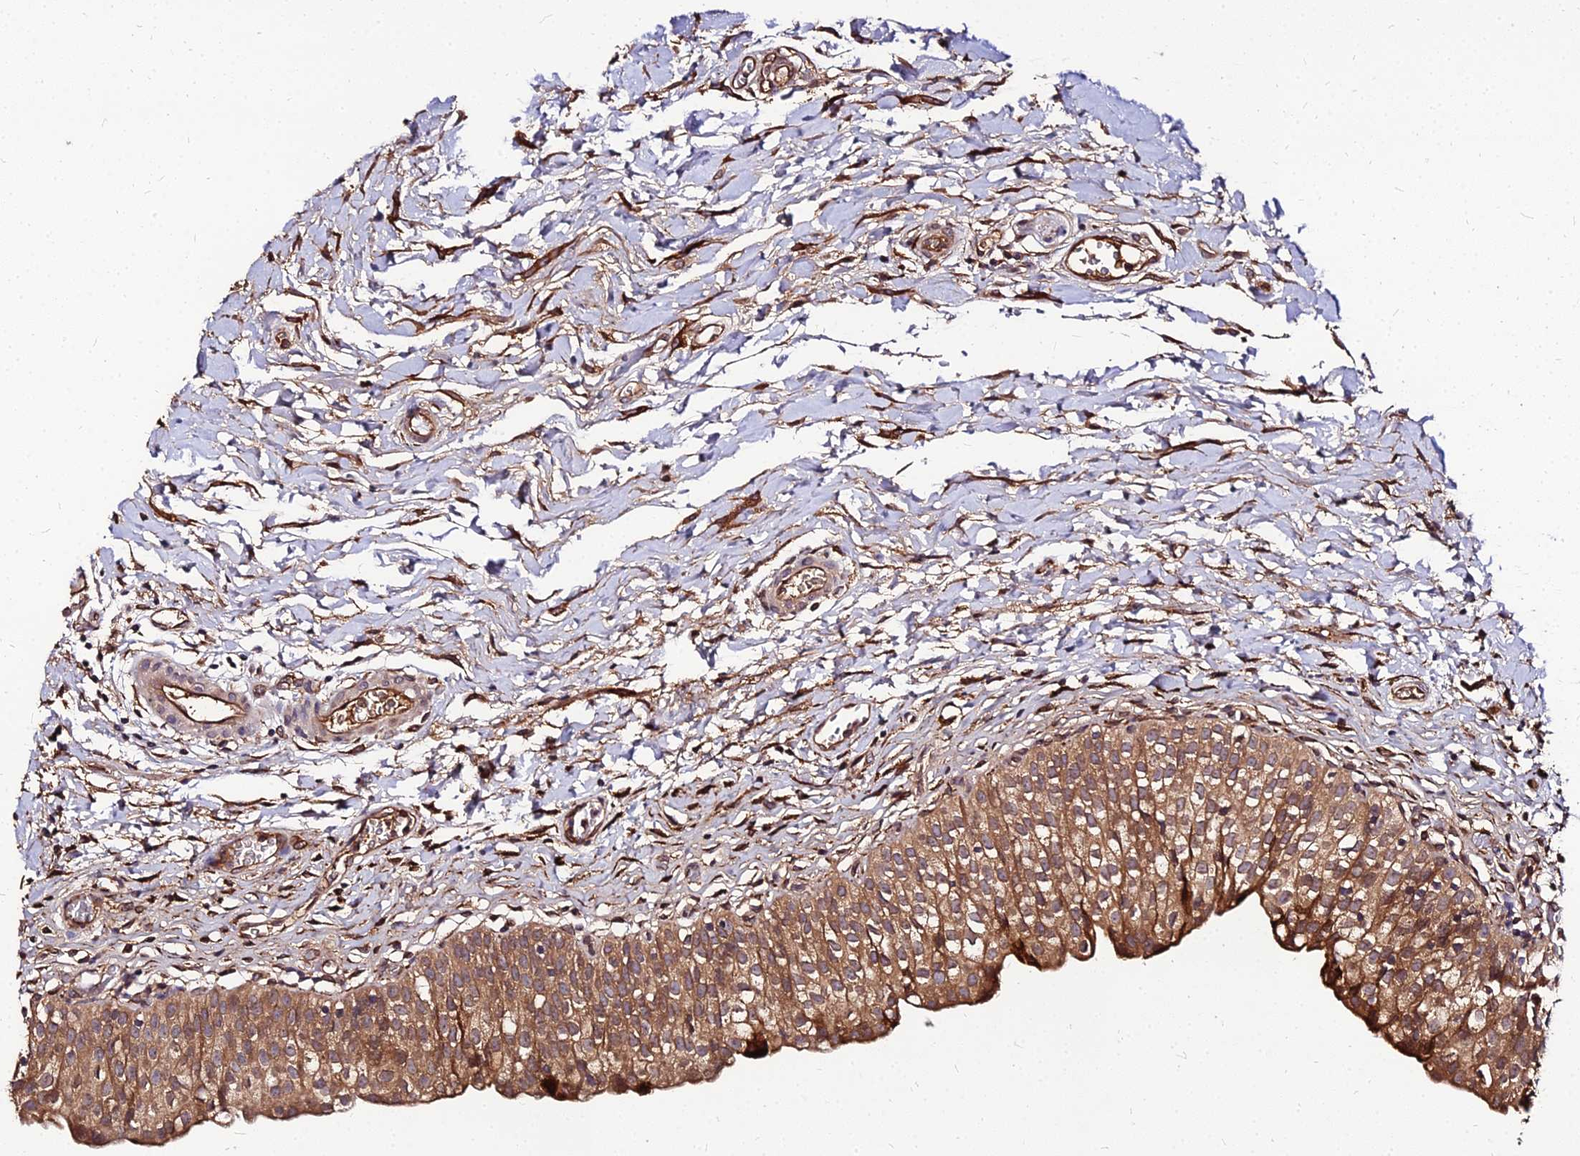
{"staining": {"intensity": "moderate", "quantity": ">75%", "location": "cytoplasmic/membranous,nuclear"}, "tissue": "urinary bladder", "cell_type": "Urothelial cells", "image_type": "normal", "snomed": [{"axis": "morphology", "description": "Normal tissue, NOS"}, {"axis": "topography", "description": "Urinary bladder"}], "caption": "Protein staining demonstrates moderate cytoplasmic/membranous,nuclear expression in about >75% of urothelial cells in benign urinary bladder.", "gene": "PDE4D", "patient": {"sex": "male", "age": 55}}